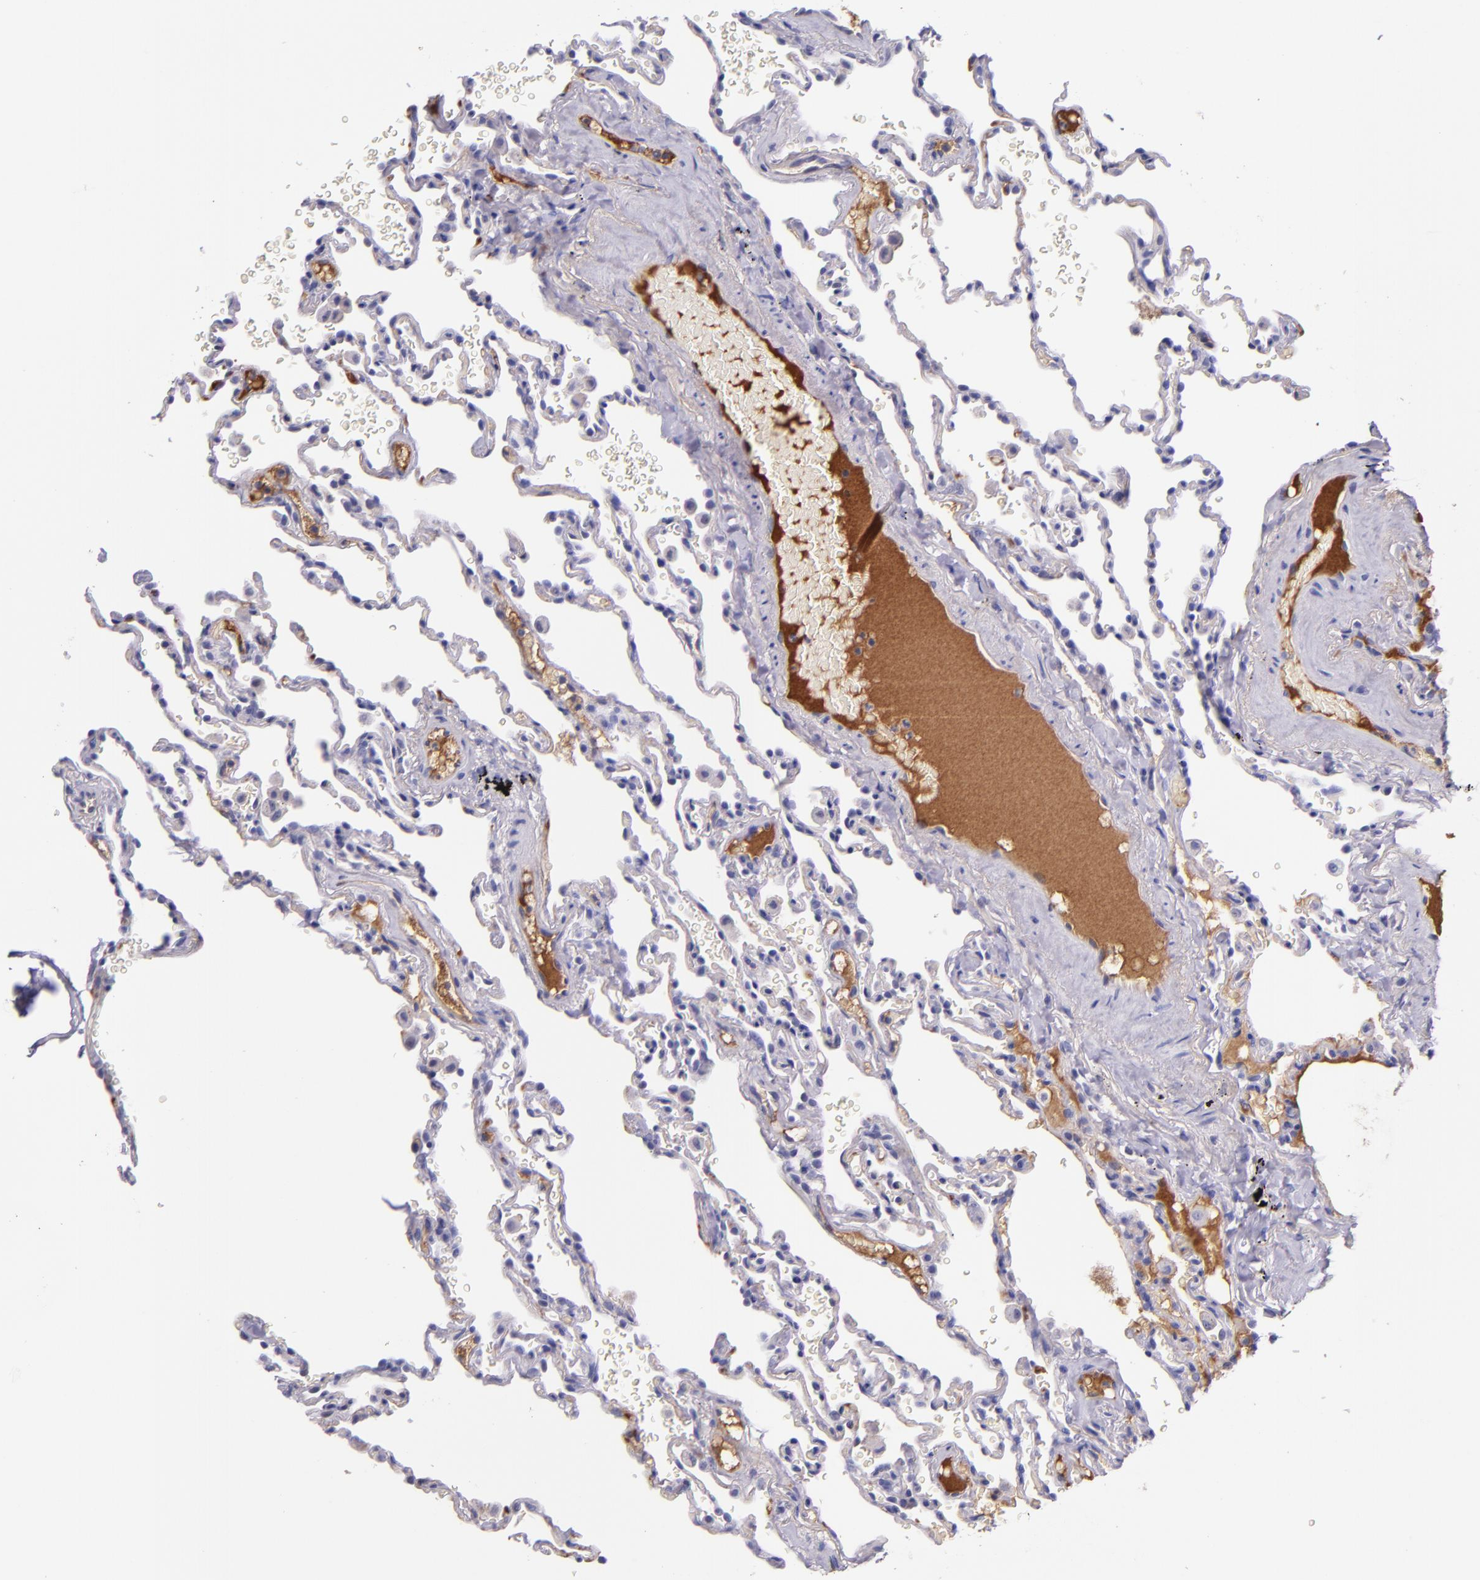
{"staining": {"intensity": "negative", "quantity": "none", "location": "none"}, "tissue": "lung", "cell_type": "Alveolar cells", "image_type": "normal", "snomed": [{"axis": "morphology", "description": "Normal tissue, NOS"}, {"axis": "topography", "description": "Lung"}], "caption": "DAB (3,3'-diaminobenzidine) immunohistochemical staining of unremarkable human lung demonstrates no significant staining in alveolar cells. The staining was performed using DAB to visualize the protein expression in brown, while the nuclei were stained in blue with hematoxylin (Magnification: 20x).", "gene": "KNG1", "patient": {"sex": "male", "age": 59}}